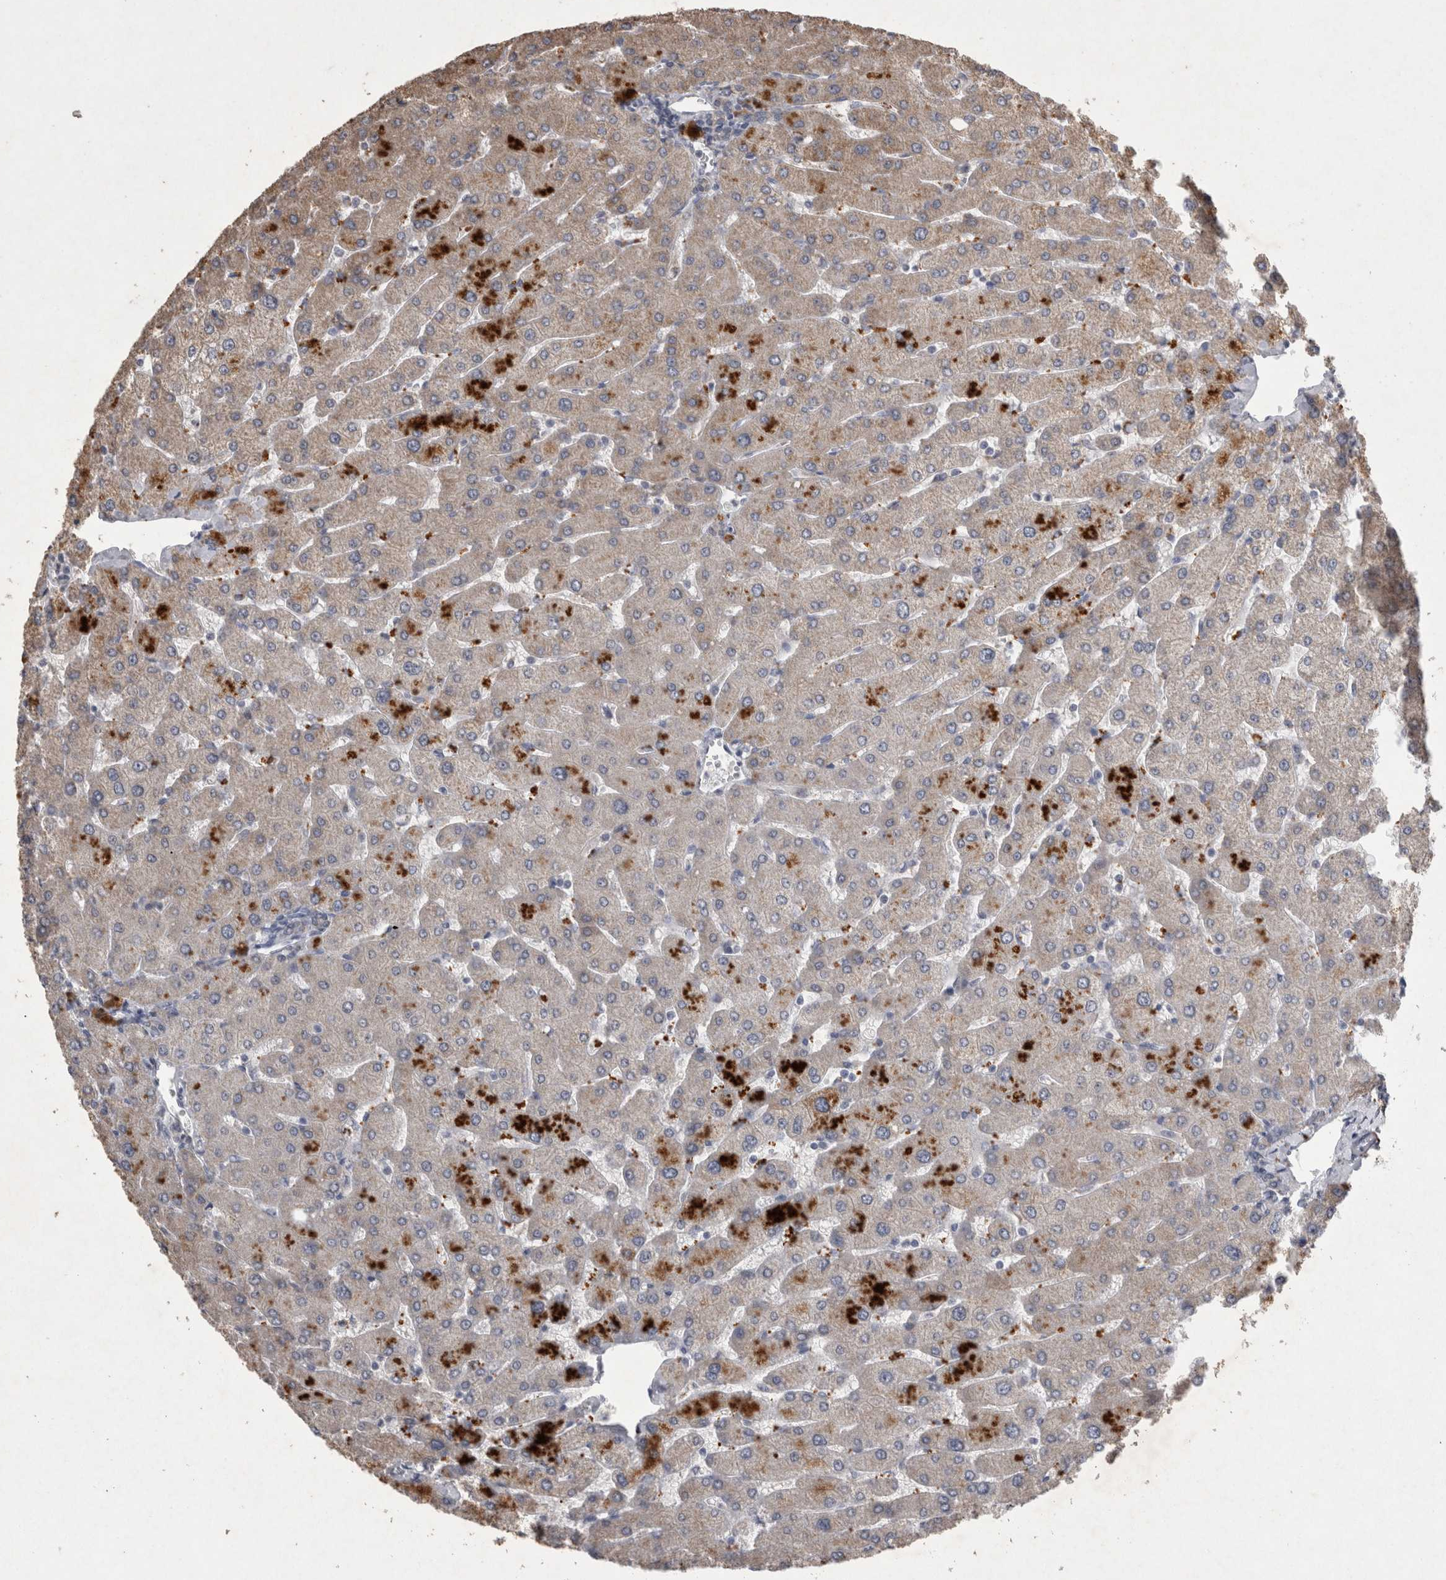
{"staining": {"intensity": "moderate", "quantity": ">75%", "location": "cytoplasmic/membranous"}, "tissue": "liver", "cell_type": "Cholangiocytes", "image_type": "normal", "snomed": [{"axis": "morphology", "description": "Normal tissue, NOS"}, {"axis": "topography", "description": "Liver"}], "caption": "A micrograph of human liver stained for a protein shows moderate cytoplasmic/membranous brown staining in cholangiocytes. The staining is performed using DAB (3,3'-diaminobenzidine) brown chromogen to label protein expression. The nuclei are counter-stained blue using hematoxylin.", "gene": "DKK3", "patient": {"sex": "male", "age": 55}}